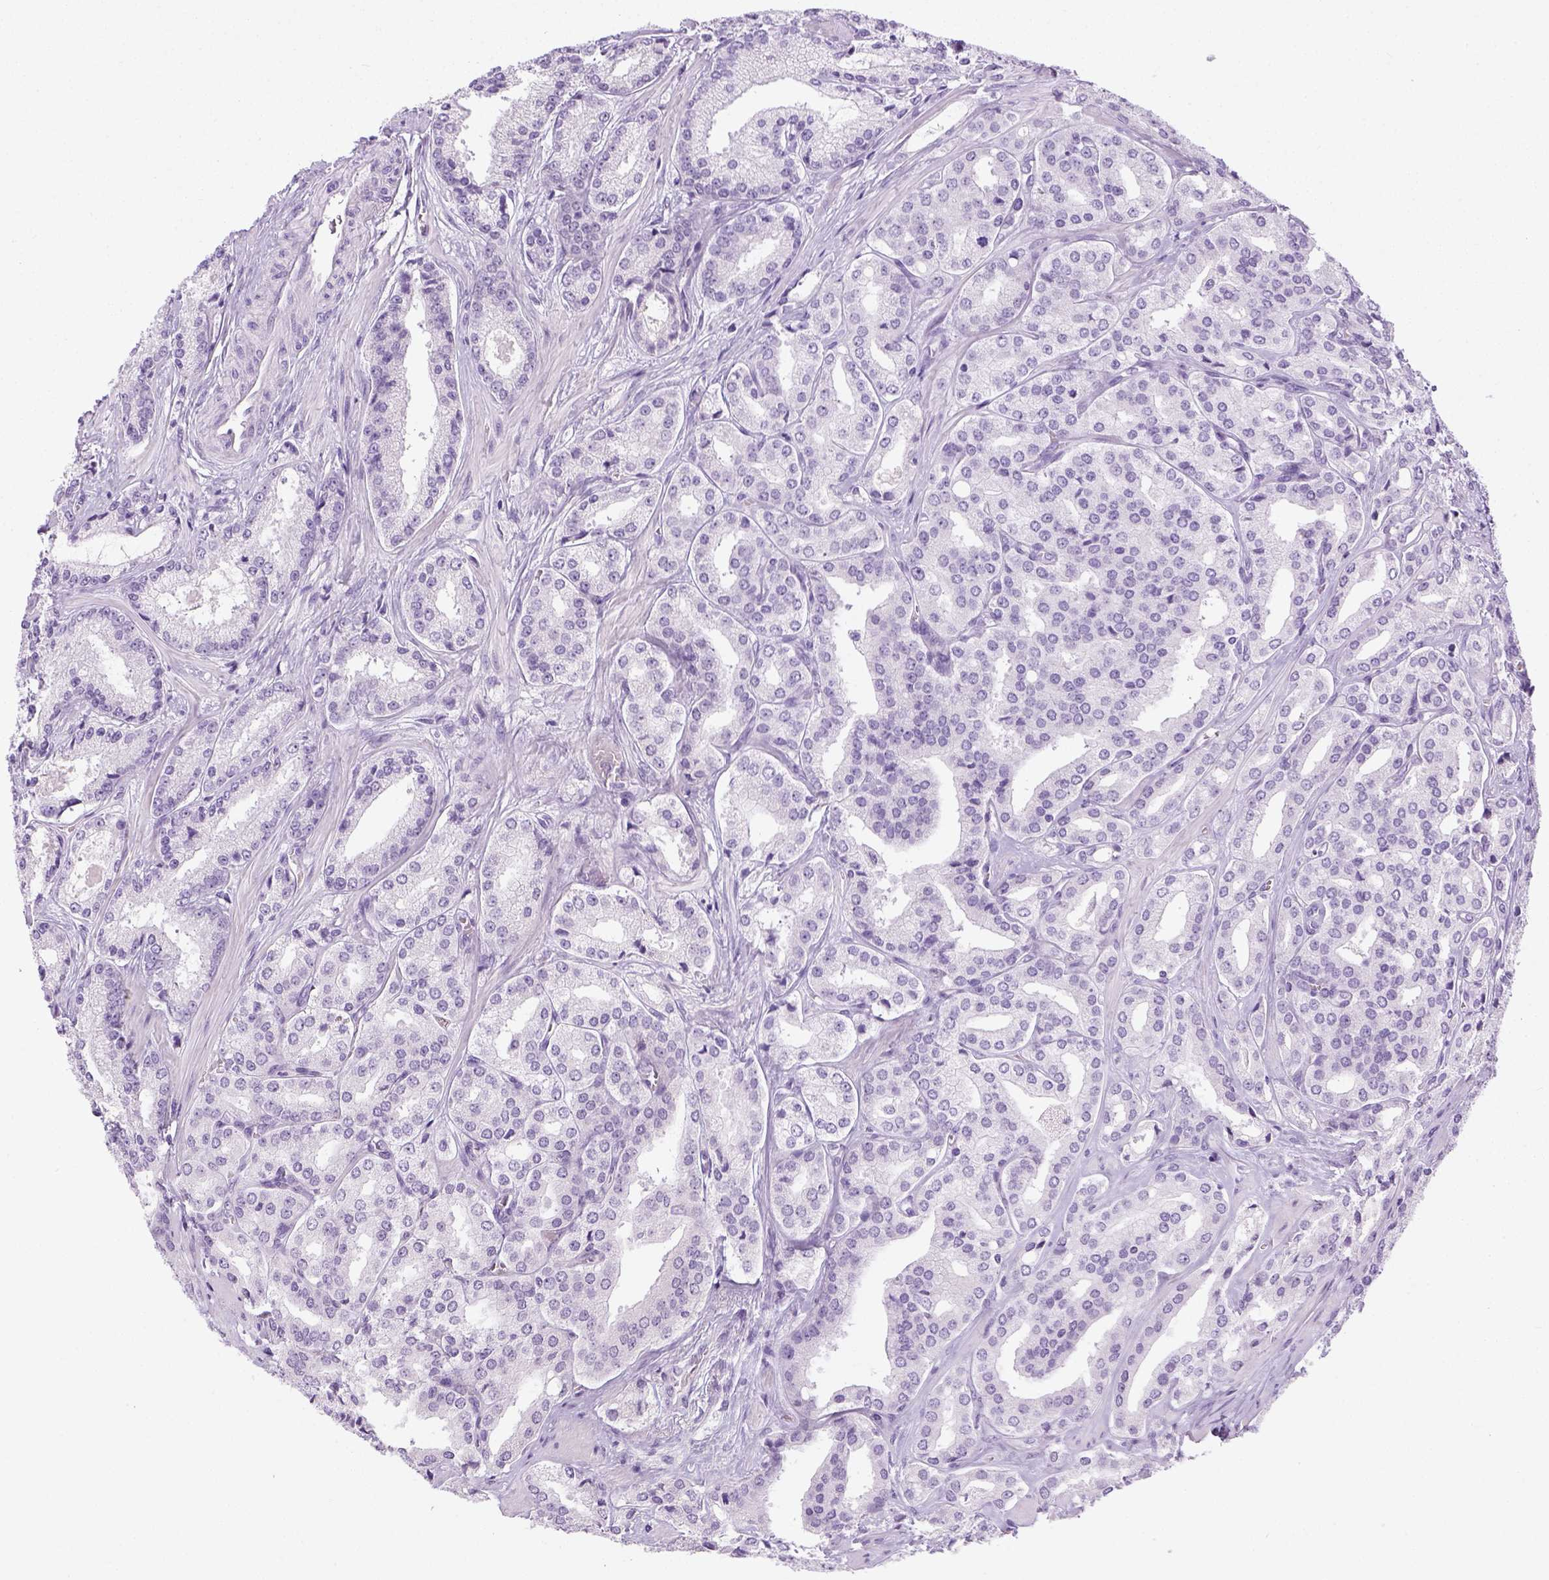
{"staining": {"intensity": "negative", "quantity": "none", "location": "none"}, "tissue": "prostate cancer", "cell_type": "Tumor cells", "image_type": "cancer", "snomed": [{"axis": "morphology", "description": "Adenocarcinoma, Low grade"}, {"axis": "topography", "description": "Prostate"}], "caption": "DAB immunohistochemical staining of prostate cancer demonstrates no significant positivity in tumor cells.", "gene": "LGSN", "patient": {"sex": "male", "age": 56}}